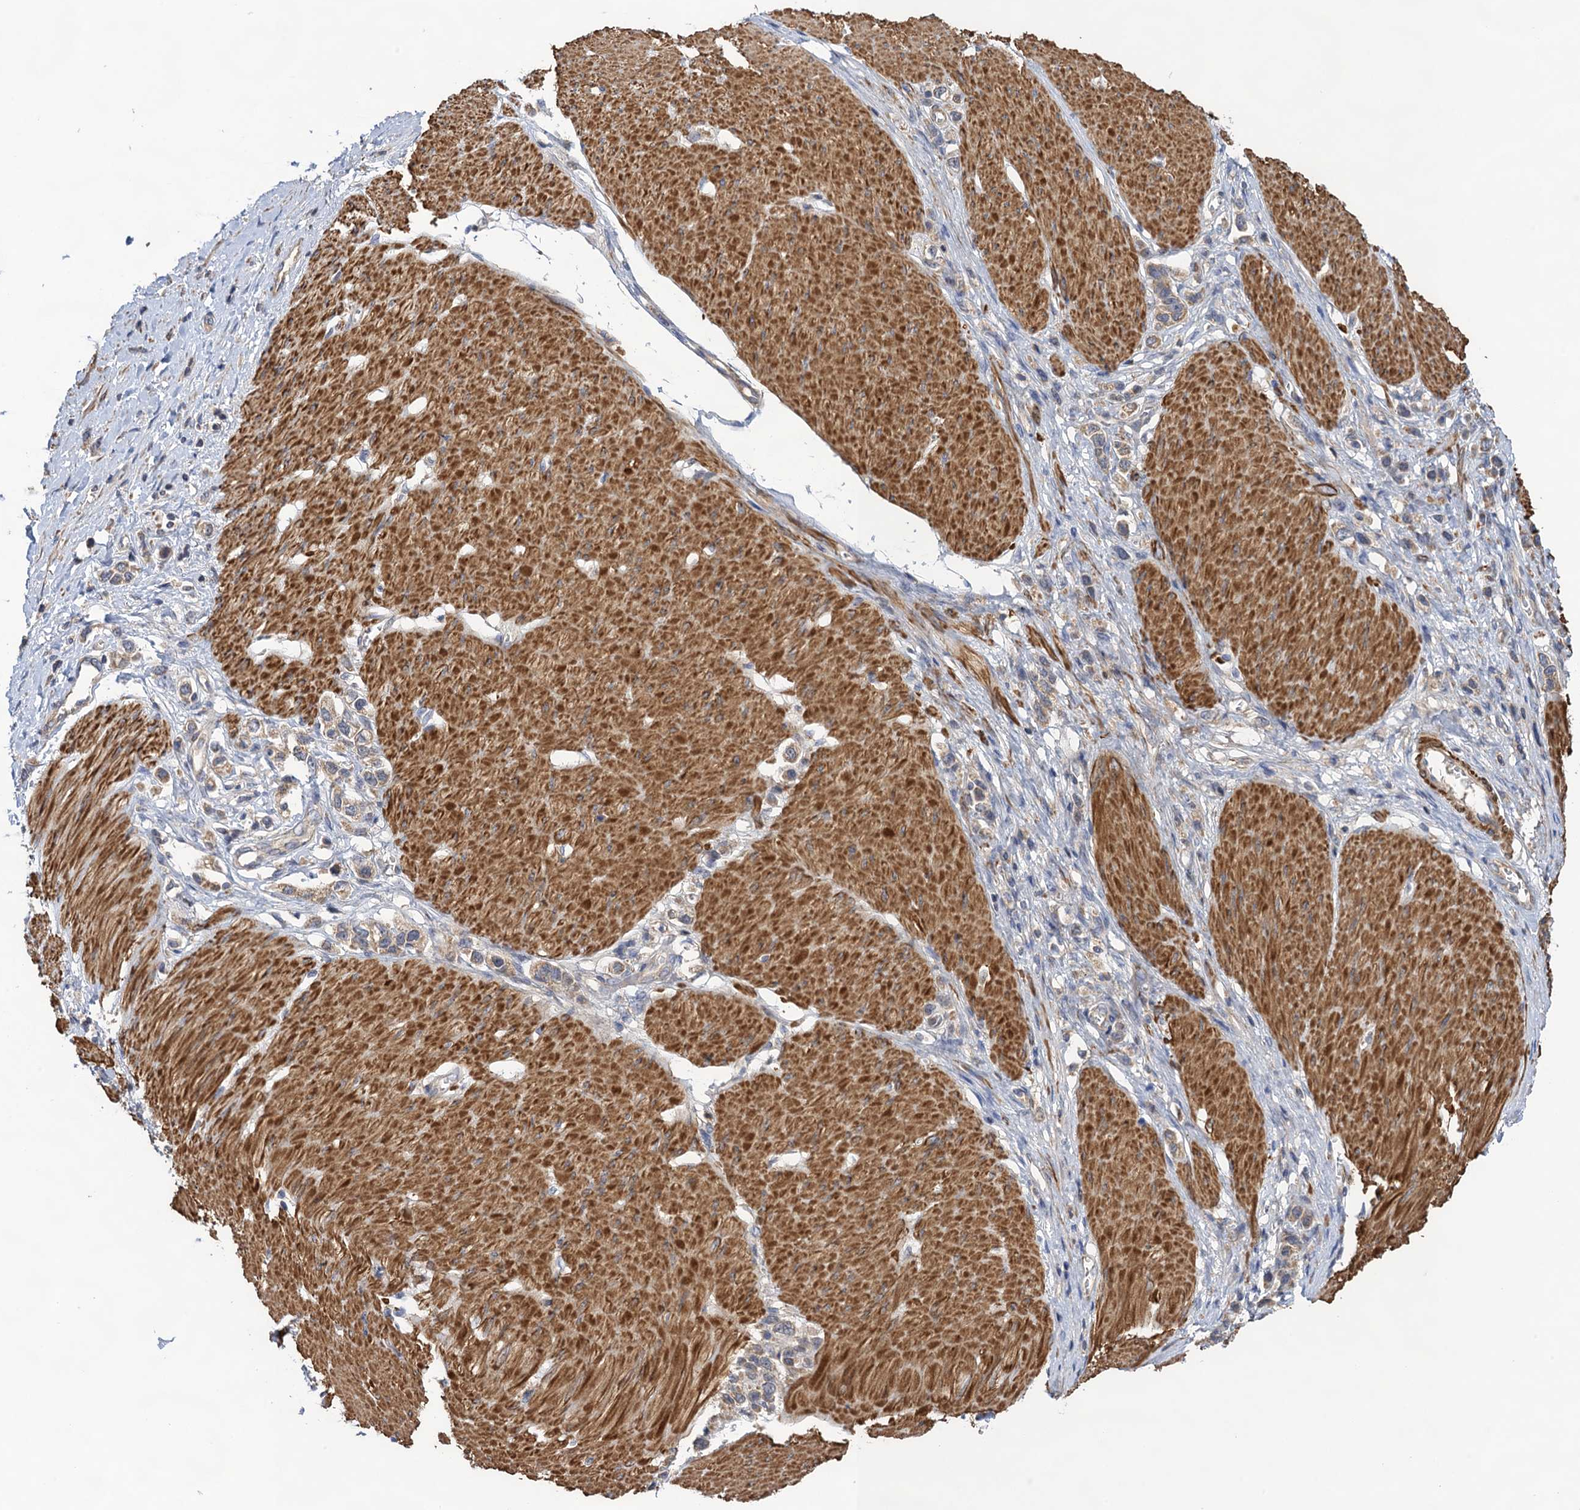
{"staining": {"intensity": "weak", "quantity": "25%-75%", "location": "cytoplasmic/membranous"}, "tissue": "stomach cancer", "cell_type": "Tumor cells", "image_type": "cancer", "snomed": [{"axis": "morphology", "description": "Normal tissue, NOS"}, {"axis": "morphology", "description": "Adenocarcinoma, NOS"}, {"axis": "topography", "description": "Stomach, upper"}, {"axis": "topography", "description": "Stomach"}], "caption": "Protein staining of stomach cancer tissue reveals weak cytoplasmic/membranous positivity in approximately 25%-75% of tumor cells.", "gene": "WDR88", "patient": {"sex": "female", "age": 65}}